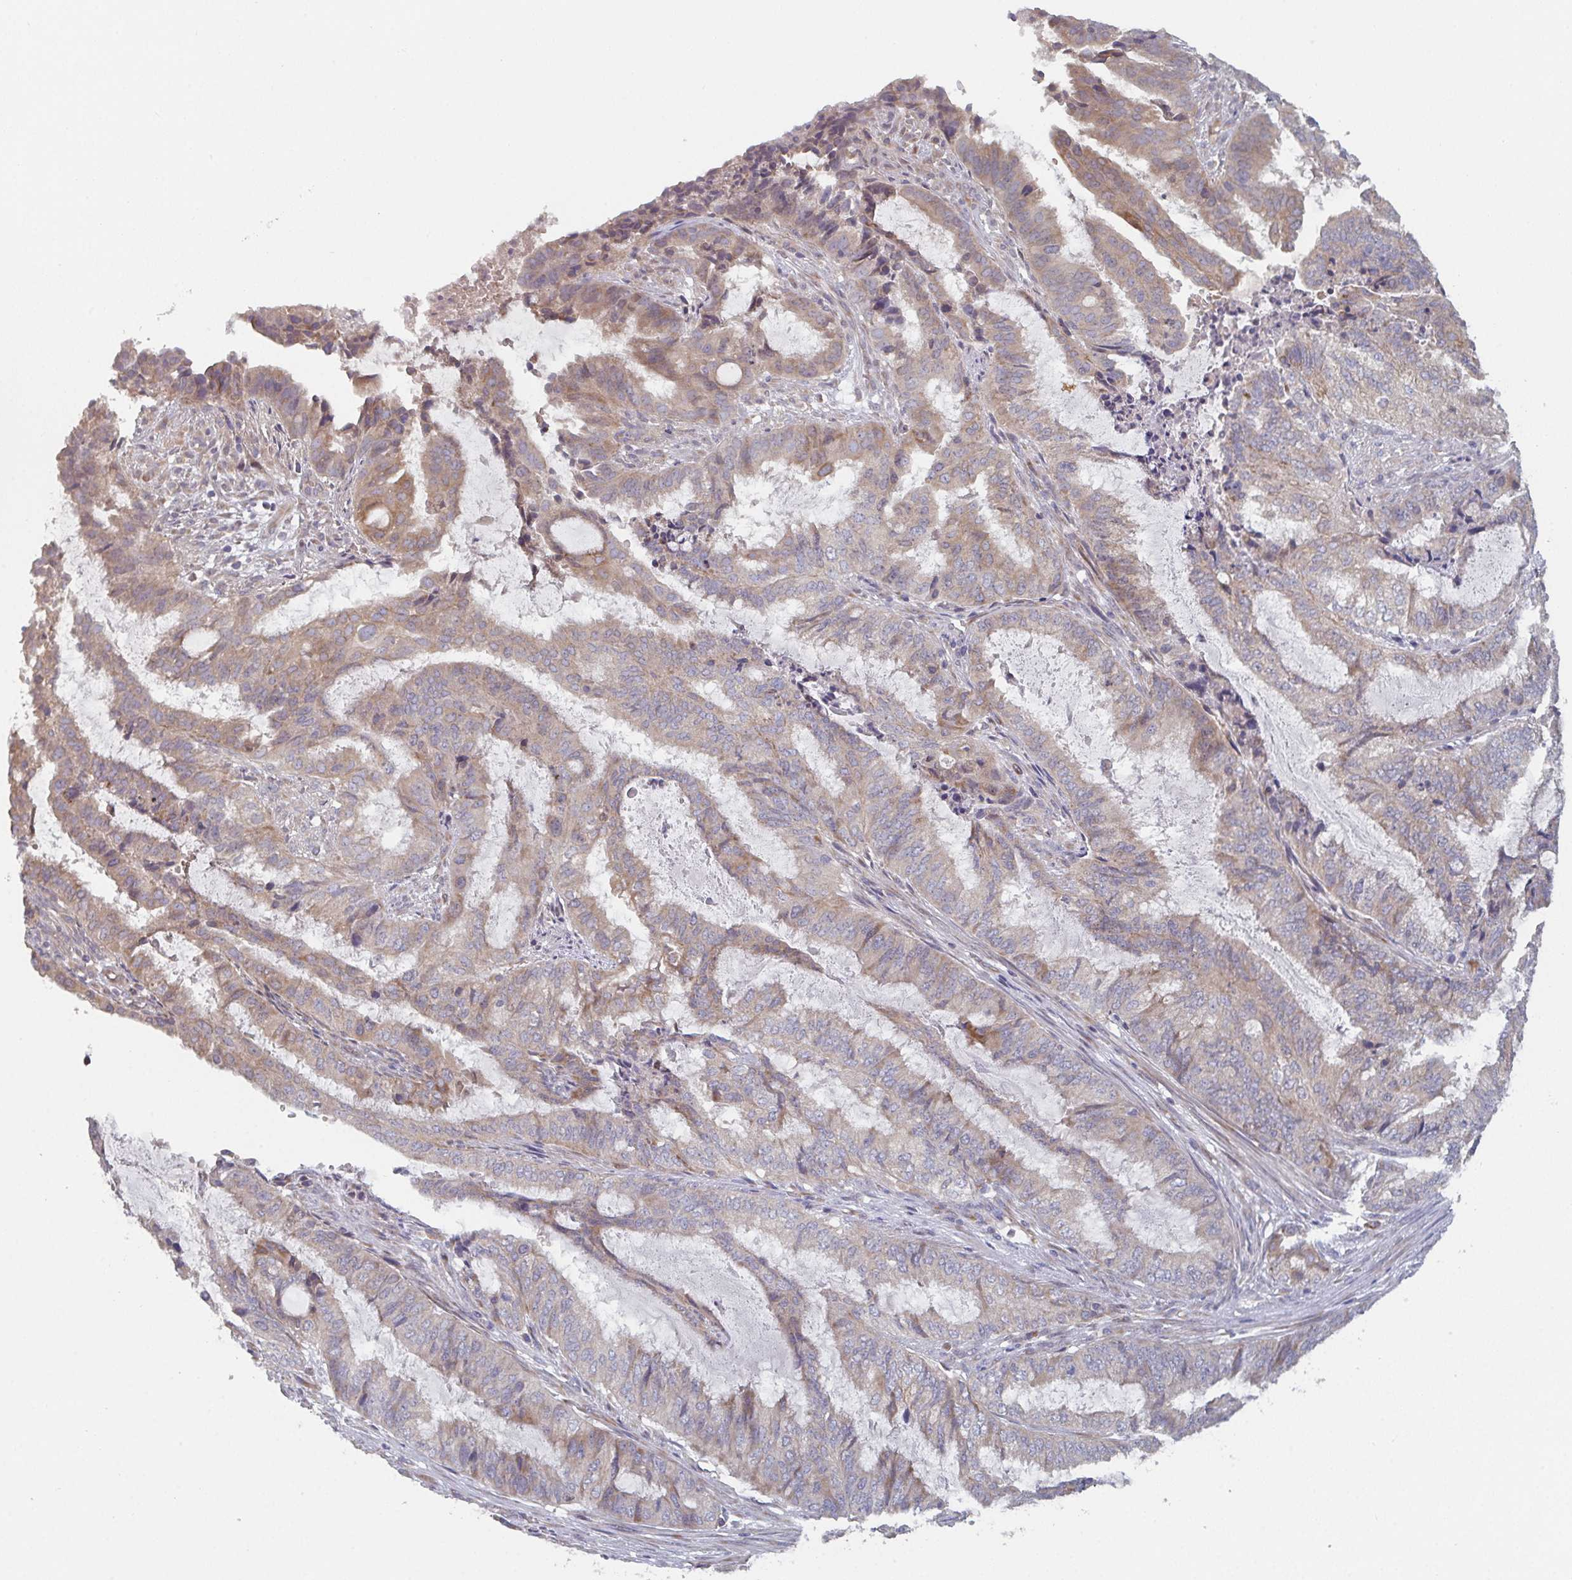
{"staining": {"intensity": "weak", "quantity": "25%-75%", "location": "cytoplasmic/membranous"}, "tissue": "endometrial cancer", "cell_type": "Tumor cells", "image_type": "cancer", "snomed": [{"axis": "morphology", "description": "Adenocarcinoma, NOS"}, {"axis": "topography", "description": "Endometrium"}], "caption": "Adenocarcinoma (endometrial) tissue exhibits weak cytoplasmic/membranous expression in approximately 25%-75% of tumor cells, visualized by immunohistochemistry. (Stains: DAB in brown, nuclei in blue, Microscopy: brightfield microscopy at high magnification).", "gene": "ELOVL1", "patient": {"sex": "female", "age": 51}}